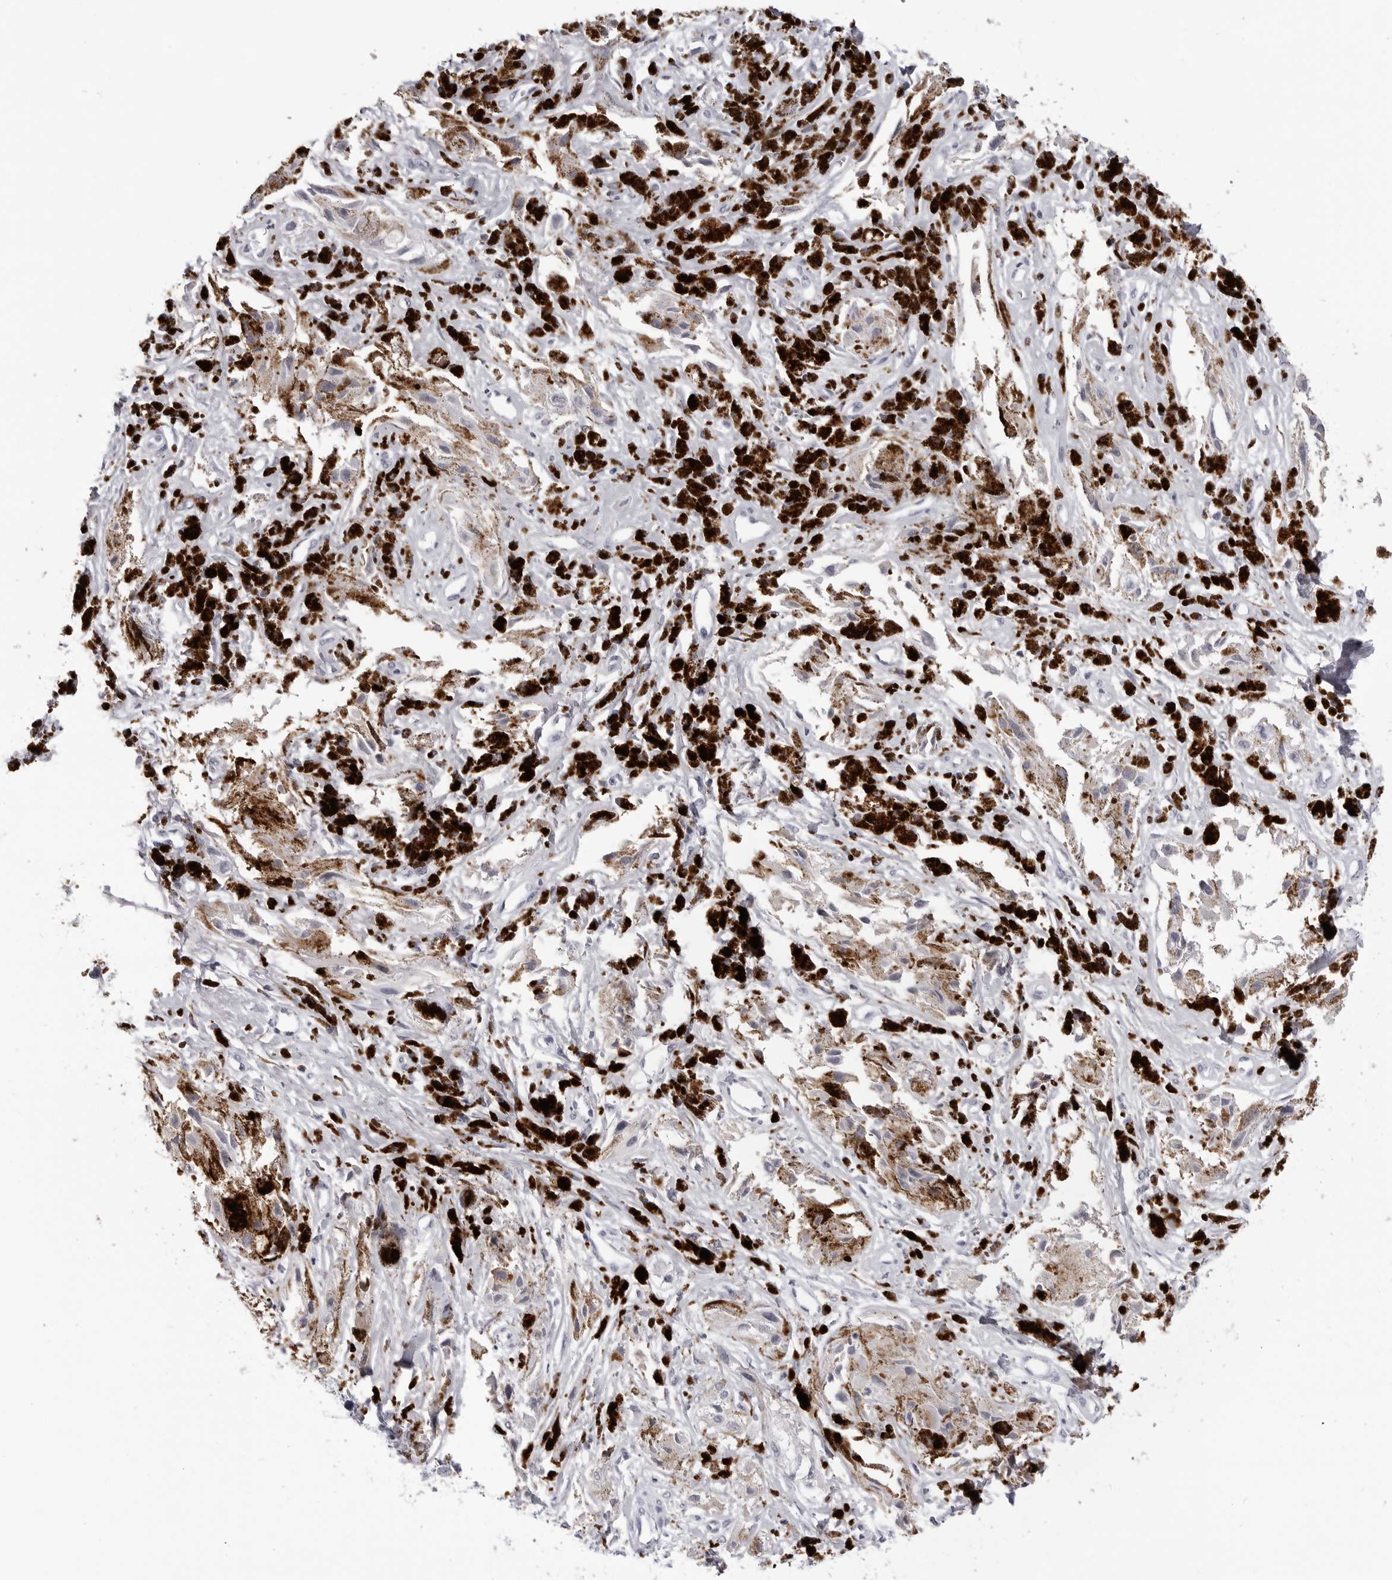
{"staining": {"intensity": "negative", "quantity": "none", "location": "none"}, "tissue": "melanoma", "cell_type": "Tumor cells", "image_type": "cancer", "snomed": [{"axis": "morphology", "description": "Malignant melanoma, NOS"}, {"axis": "topography", "description": "Skin"}], "caption": "IHC of malignant melanoma exhibits no positivity in tumor cells.", "gene": "LGALS4", "patient": {"sex": "male", "age": 88}}